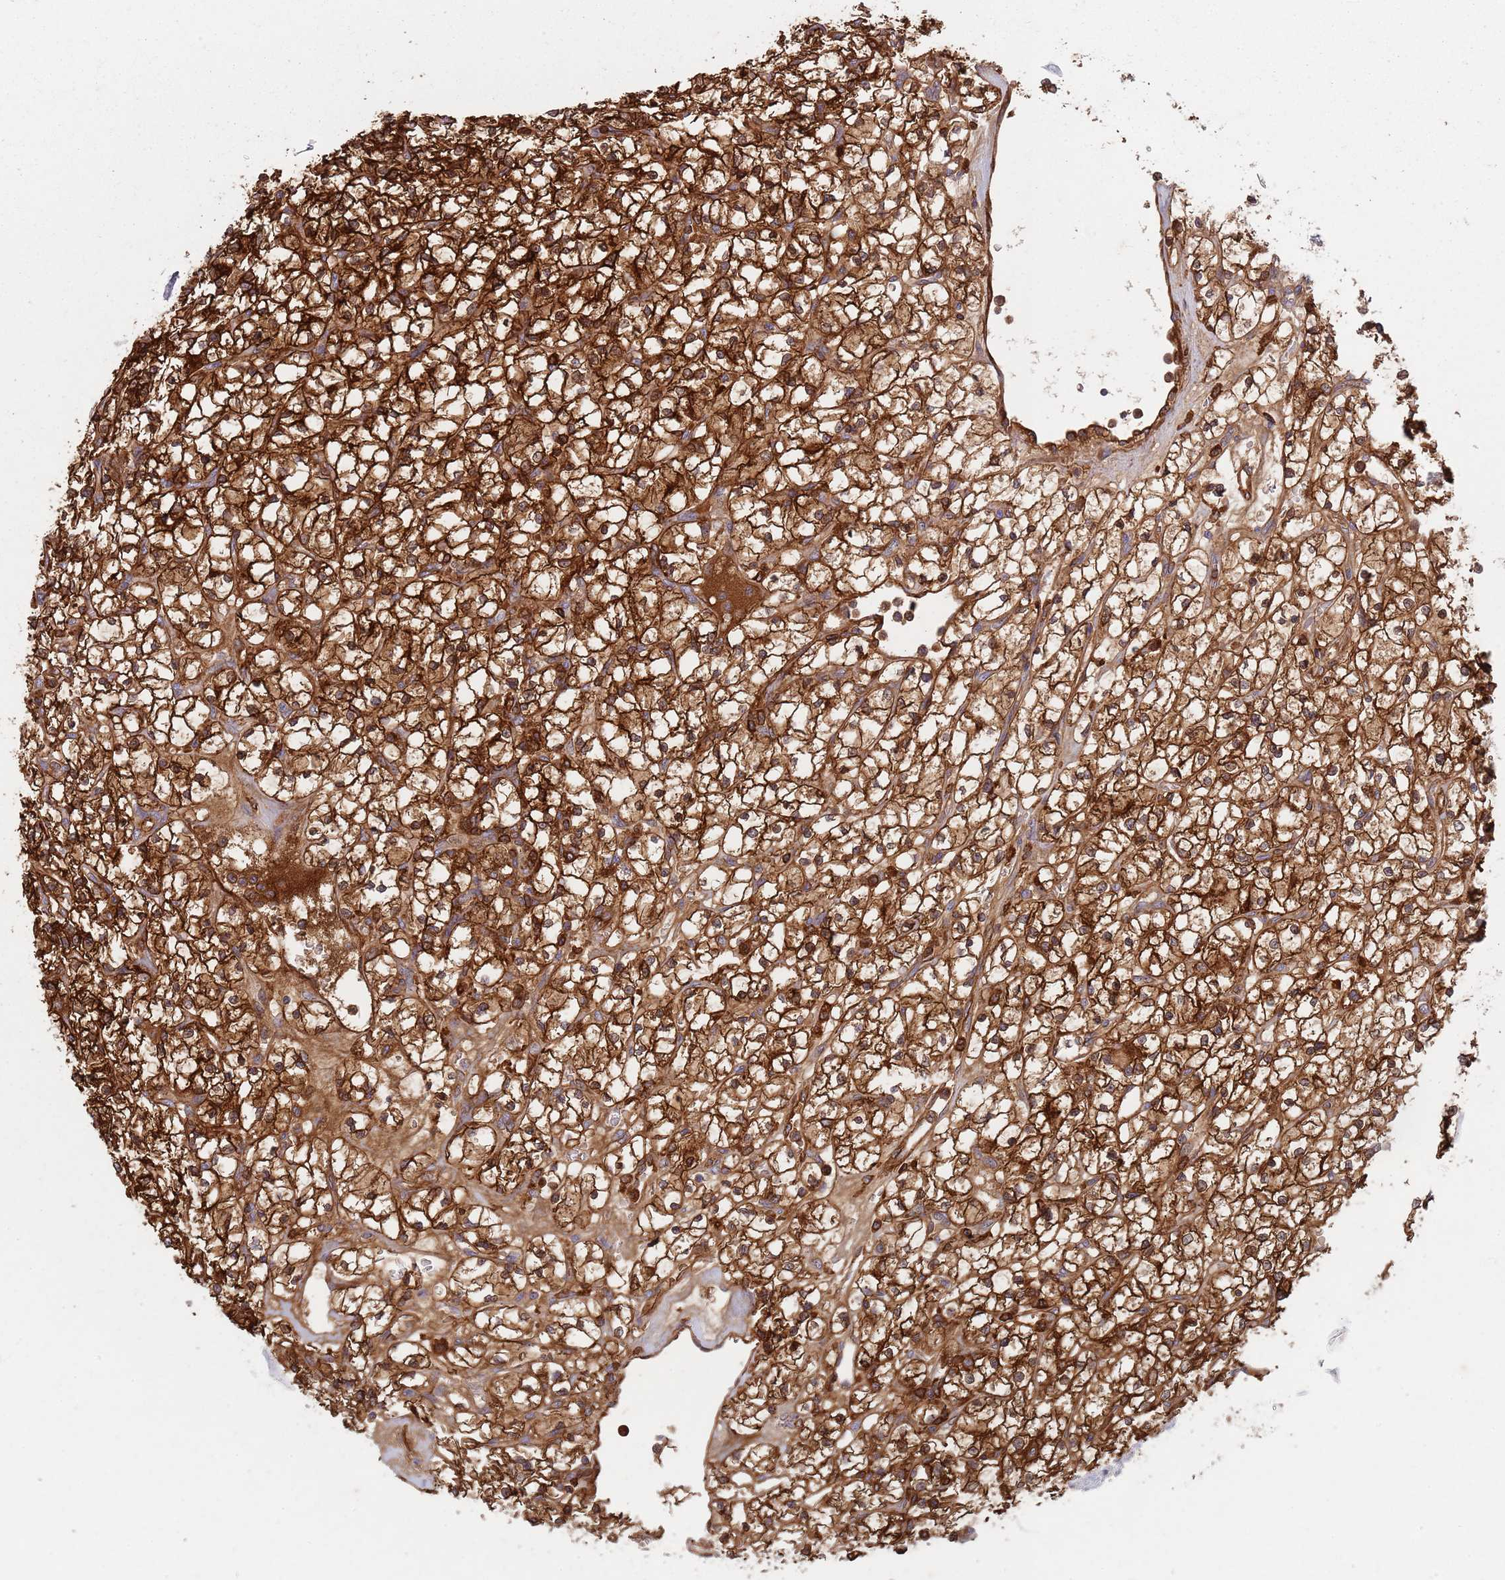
{"staining": {"intensity": "strong", "quantity": ">75%", "location": "cytoplasmic/membranous"}, "tissue": "renal cancer", "cell_type": "Tumor cells", "image_type": "cancer", "snomed": [{"axis": "morphology", "description": "Adenocarcinoma, NOS"}, {"axis": "topography", "description": "Kidney"}], "caption": "A brown stain shows strong cytoplasmic/membranous expression of a protein in human renal cancer (adenocarcinoma) tumor cells. The protein of interest is stained brown, and the nuclei are stained in blue (DAB (3,3'-diaminobenzidine) IHC with brightfield microscopy, high magnification).", "gene": "ZMYM5", "patient": {"sex": "female", "age": 64}}